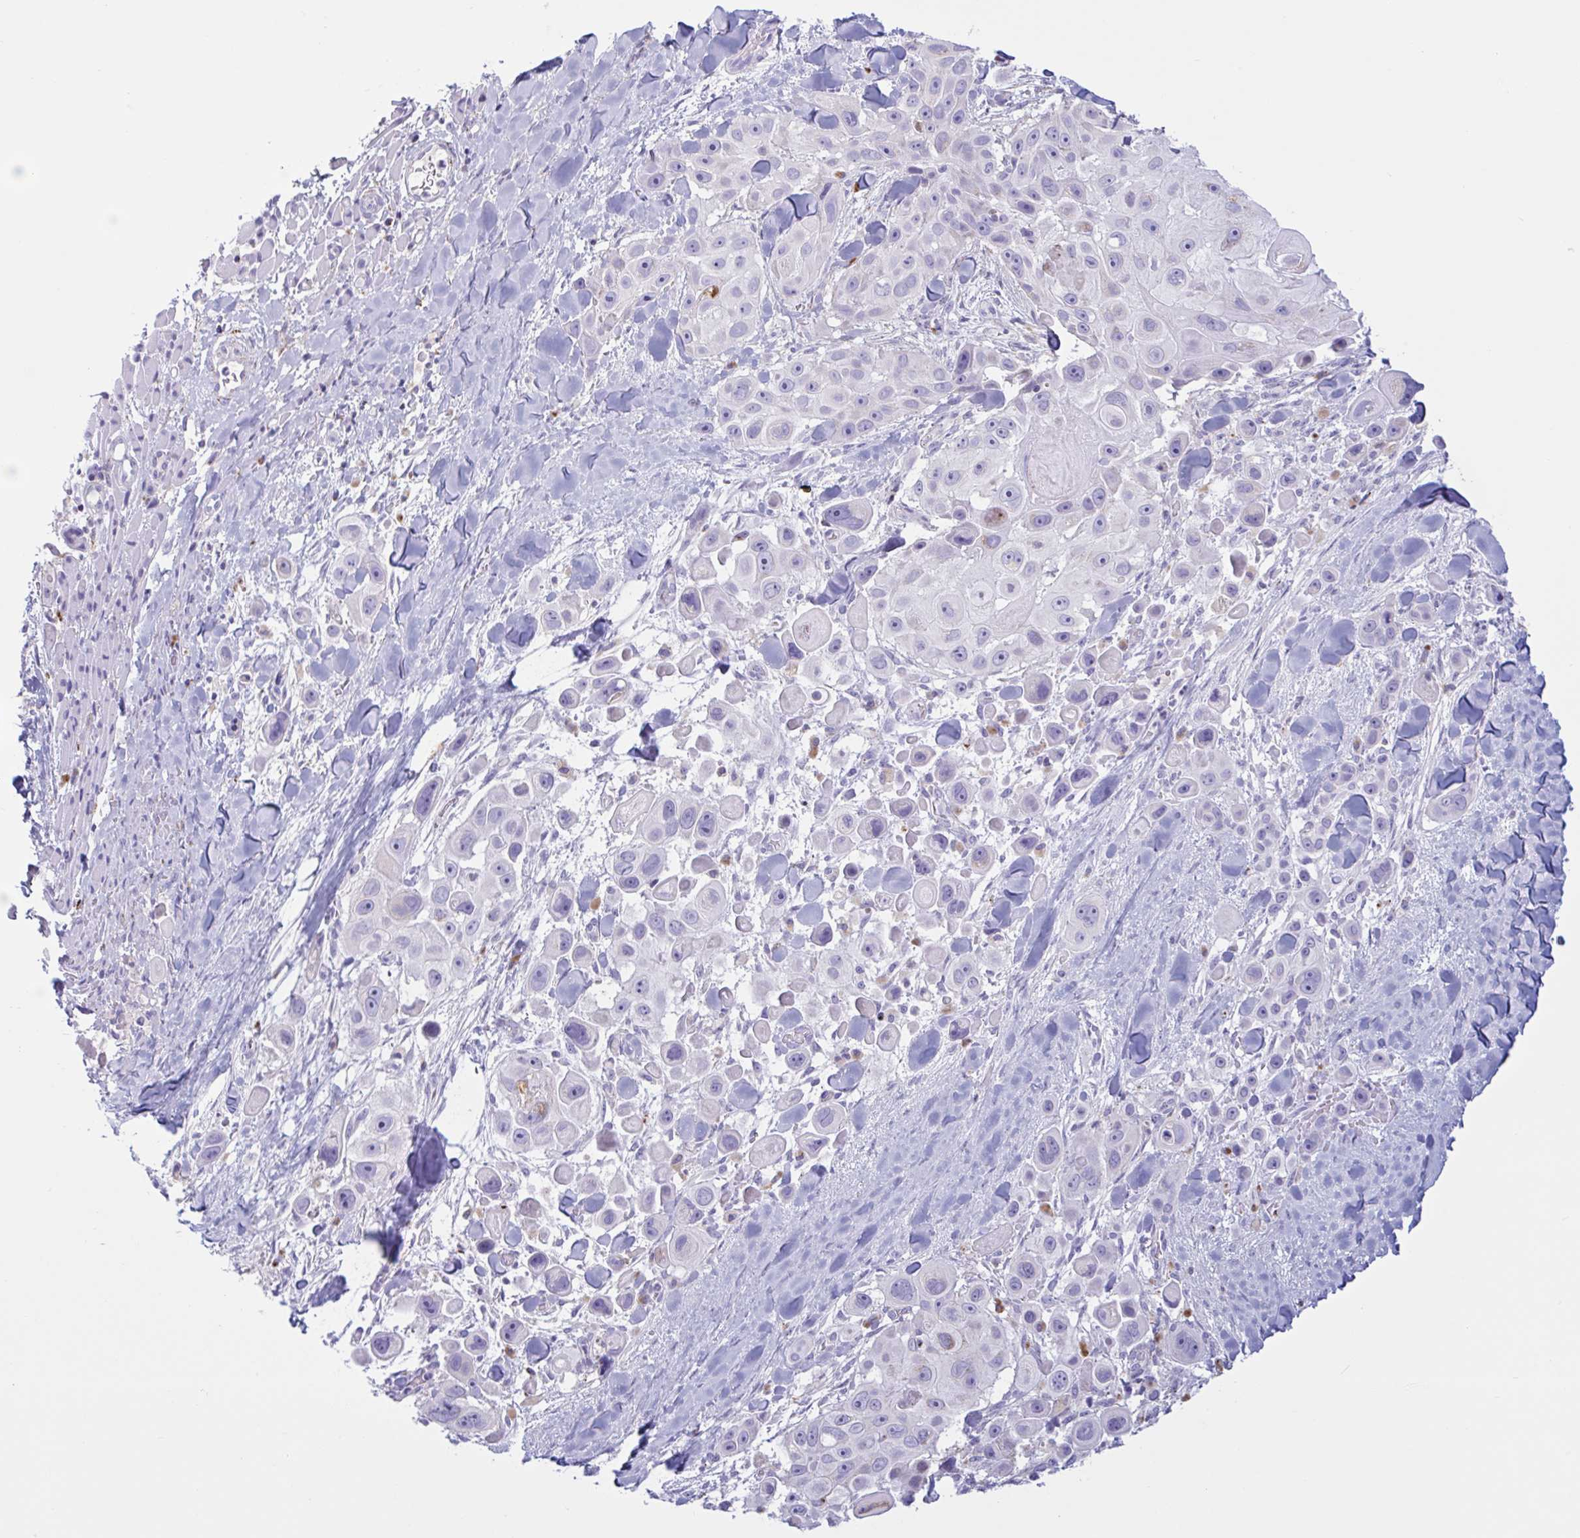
{"staining": {"intensity": "negative", "quantity": "none", "location": "none"}, "tissue": "skin cancer", "cell_type": "Tumor cells", "image_type": "cancer", "snomed": [{"axis": "morphology", "description": "Squamous cell carcinoma, NOS"}, {"axis": "topography", "description": "Skin"}], "caption": "This is an immunohistochemistry (IHC) image of skin squamous cell carcinoma. There is no staining in tumor cells.", "gene": "XCL1", "patient": {"sex": "male", "age": 67}}